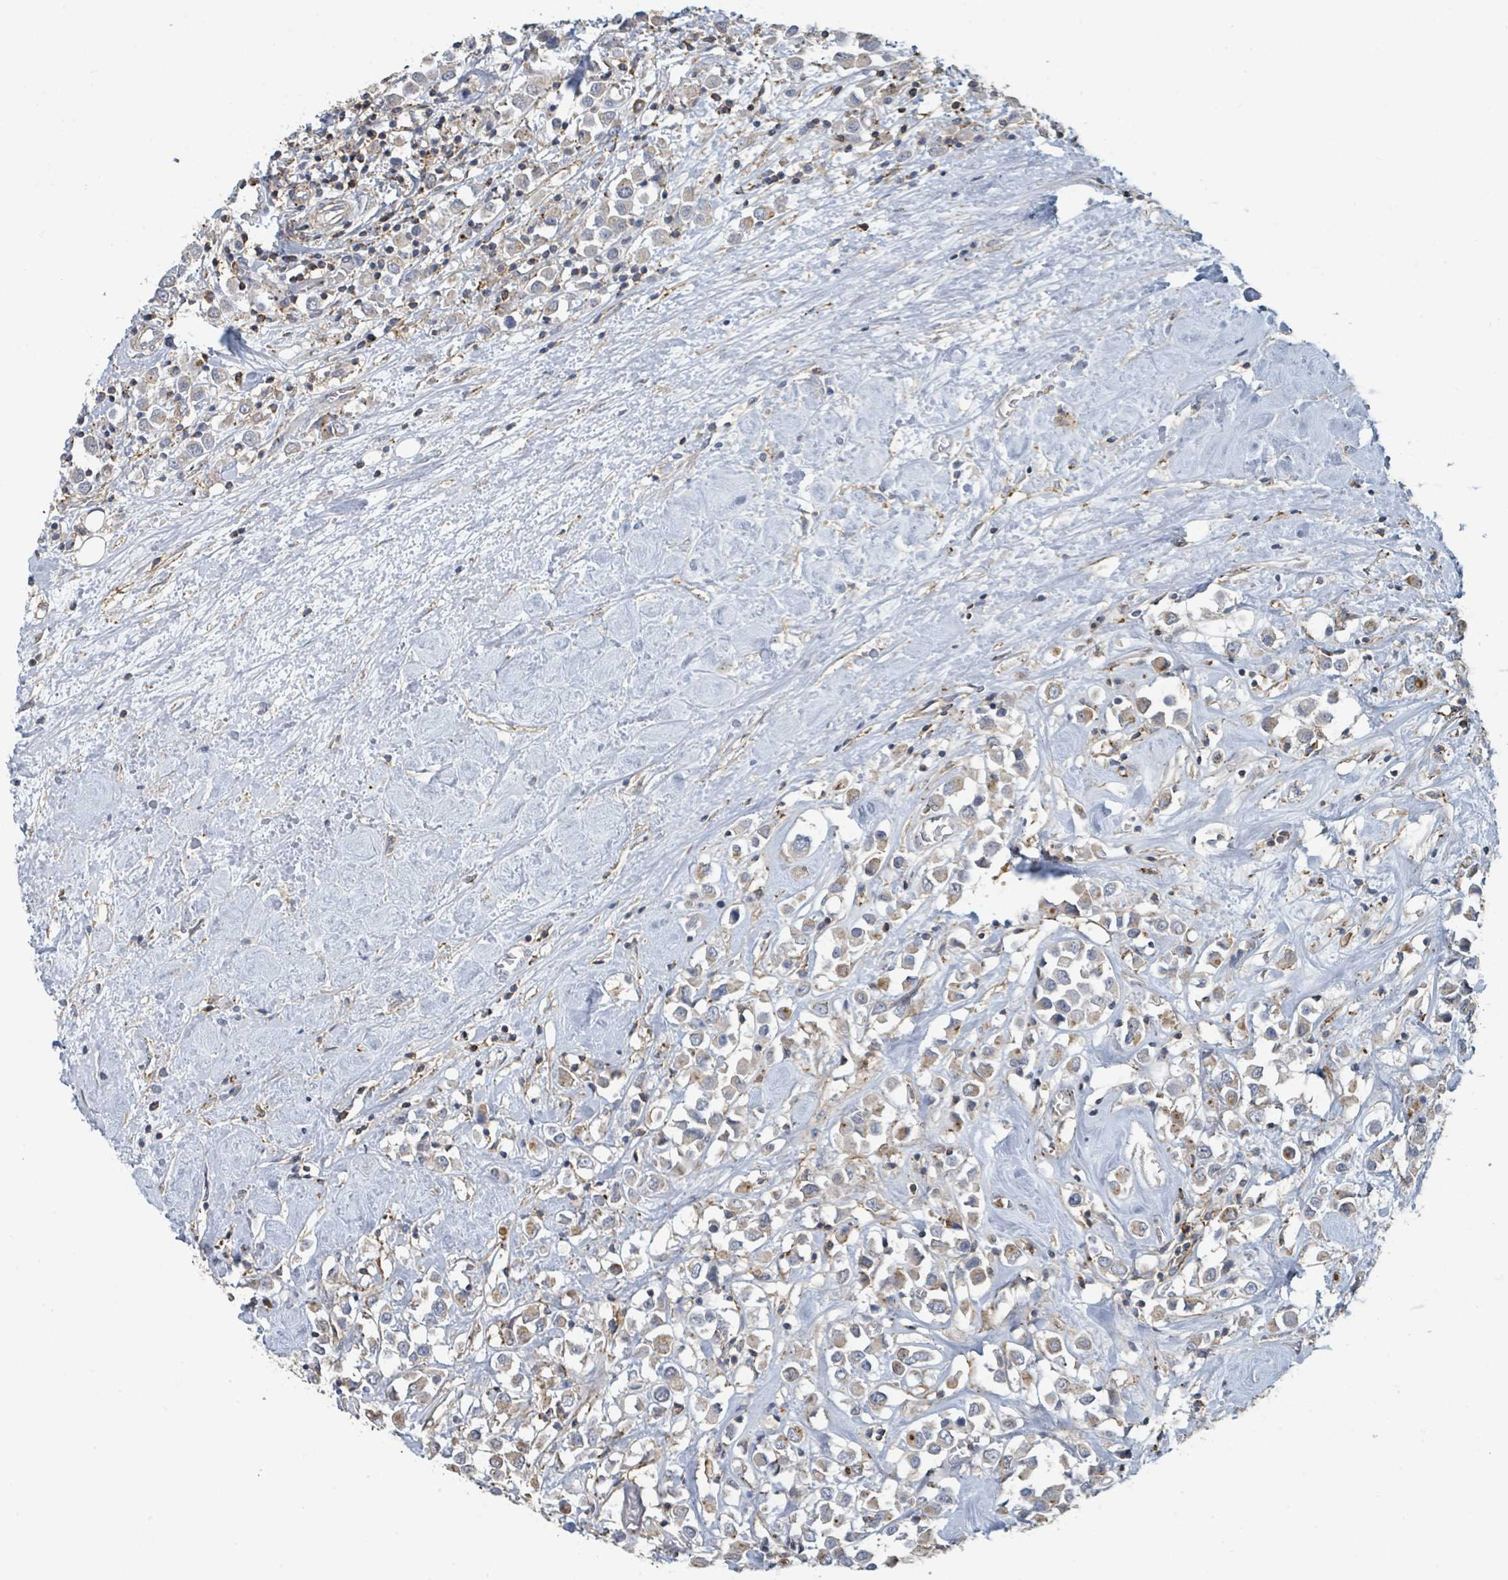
{"staining": {"intensity": "weak", "quantity": "25%-75%", "location": "cytoplasmic/membranous"}, "tissue": "breast cancer", "cell_type": "Tumor cells", "image_type": "cancer", "snomed": [{"axis": "morphology", "description": "Duct carcinoma"}, {"axis": "topography", "description": "Breast"}], "caption": "High-power microscopy captured an immunohistochemistry (IHC) micrograph of breast cancer, revealing weak cytoplasmic/membranous staining in about 25%-75% of tumor cells.", "gene": "LRRC42", "patient": {"sex": "female", "age": 61}}